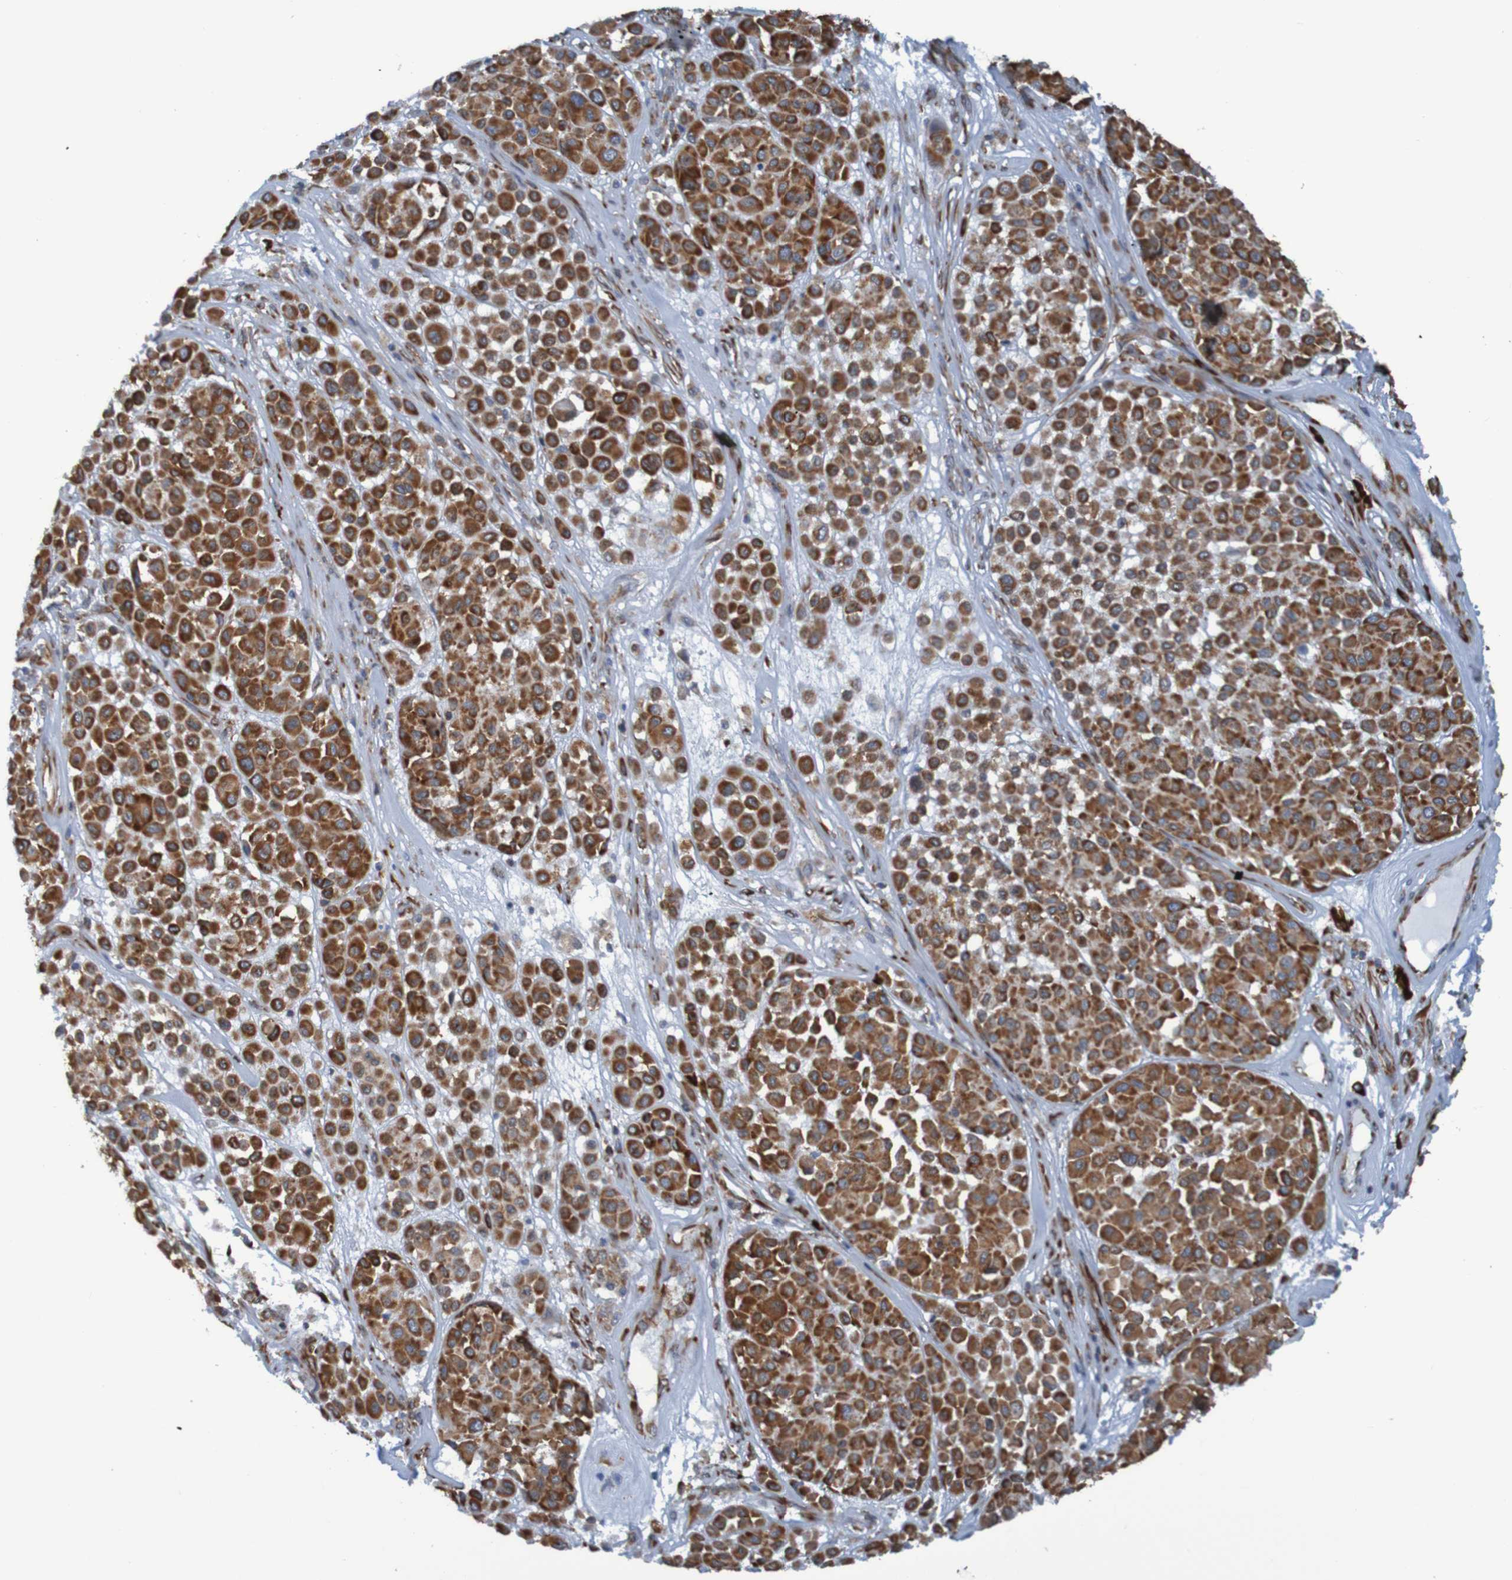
{"staining": {"intensity": "moderate", "quantity": ">75%", "location": "cytoplasmic/membranous"}, "tissue": "melanoma", "cell_type": "Tumor cells", "image_type": "cancer", "snomed": [{"axis": "morphology", "description": "Malignant melanoma, Metastatic site"}, {"axis": "topography", "description": "Soft tissue"}], "caption": "A photomicrograph of melanoma stained for a protein exhibits moderate cytoplasmic/membranous brown staining in tumor cells.", "gene": "SSR1", "patient": {"sex": "male", "age": 41}}